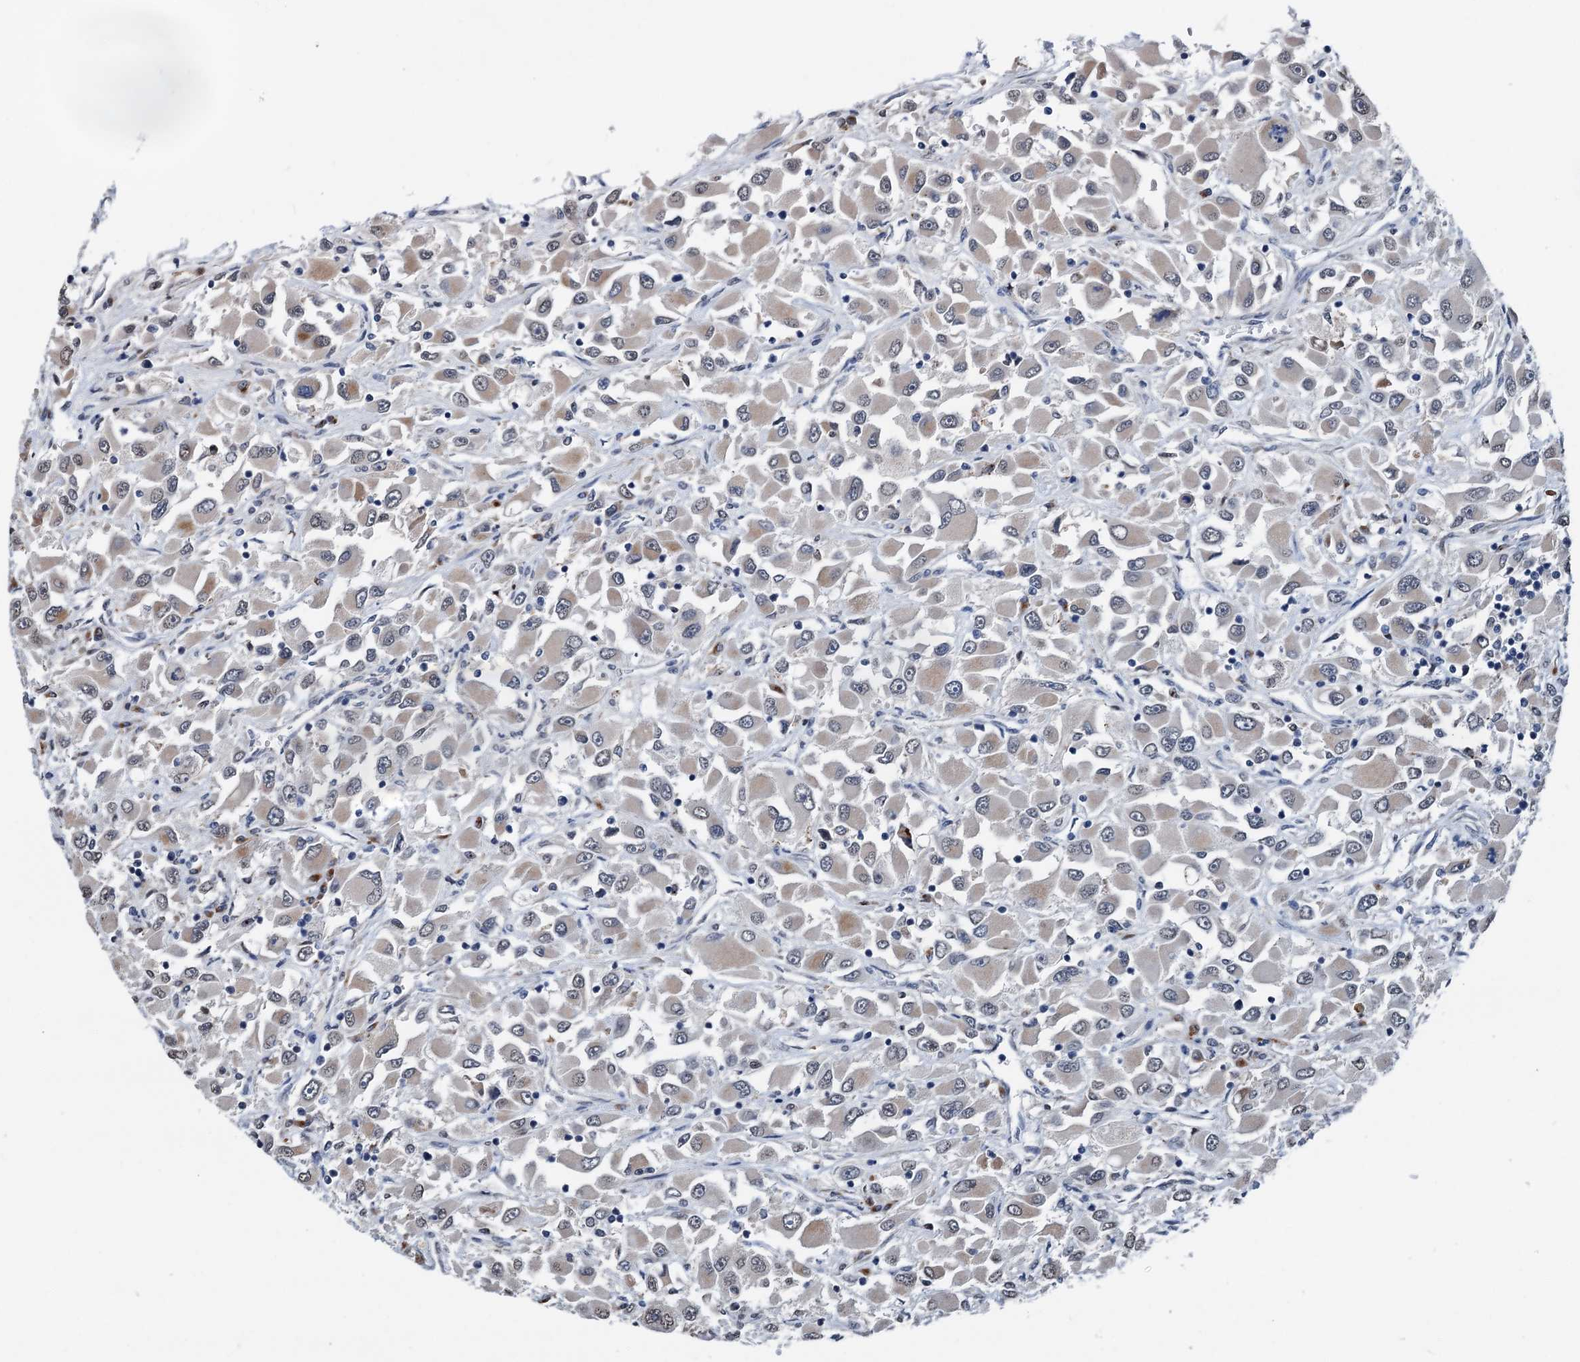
{"staining": {"intensity": "weak", "quantity": "<25%", "location": "cytoplasmic/membranous"}, "tissue": "renal cancer", "cell_type": "Tumor cells", "image_type": "cancer", "snomed": [{"axis": "morphology", "description": "Adenocarcinoma, NOS"}, {"axis": "topography", "description": "Kidney"}], "caption": "Tumor cells show no significant positivity in adenocarcinoma (renal).", "gene": "SHLD1", "patient": {"sex": "female", "age": 52}}